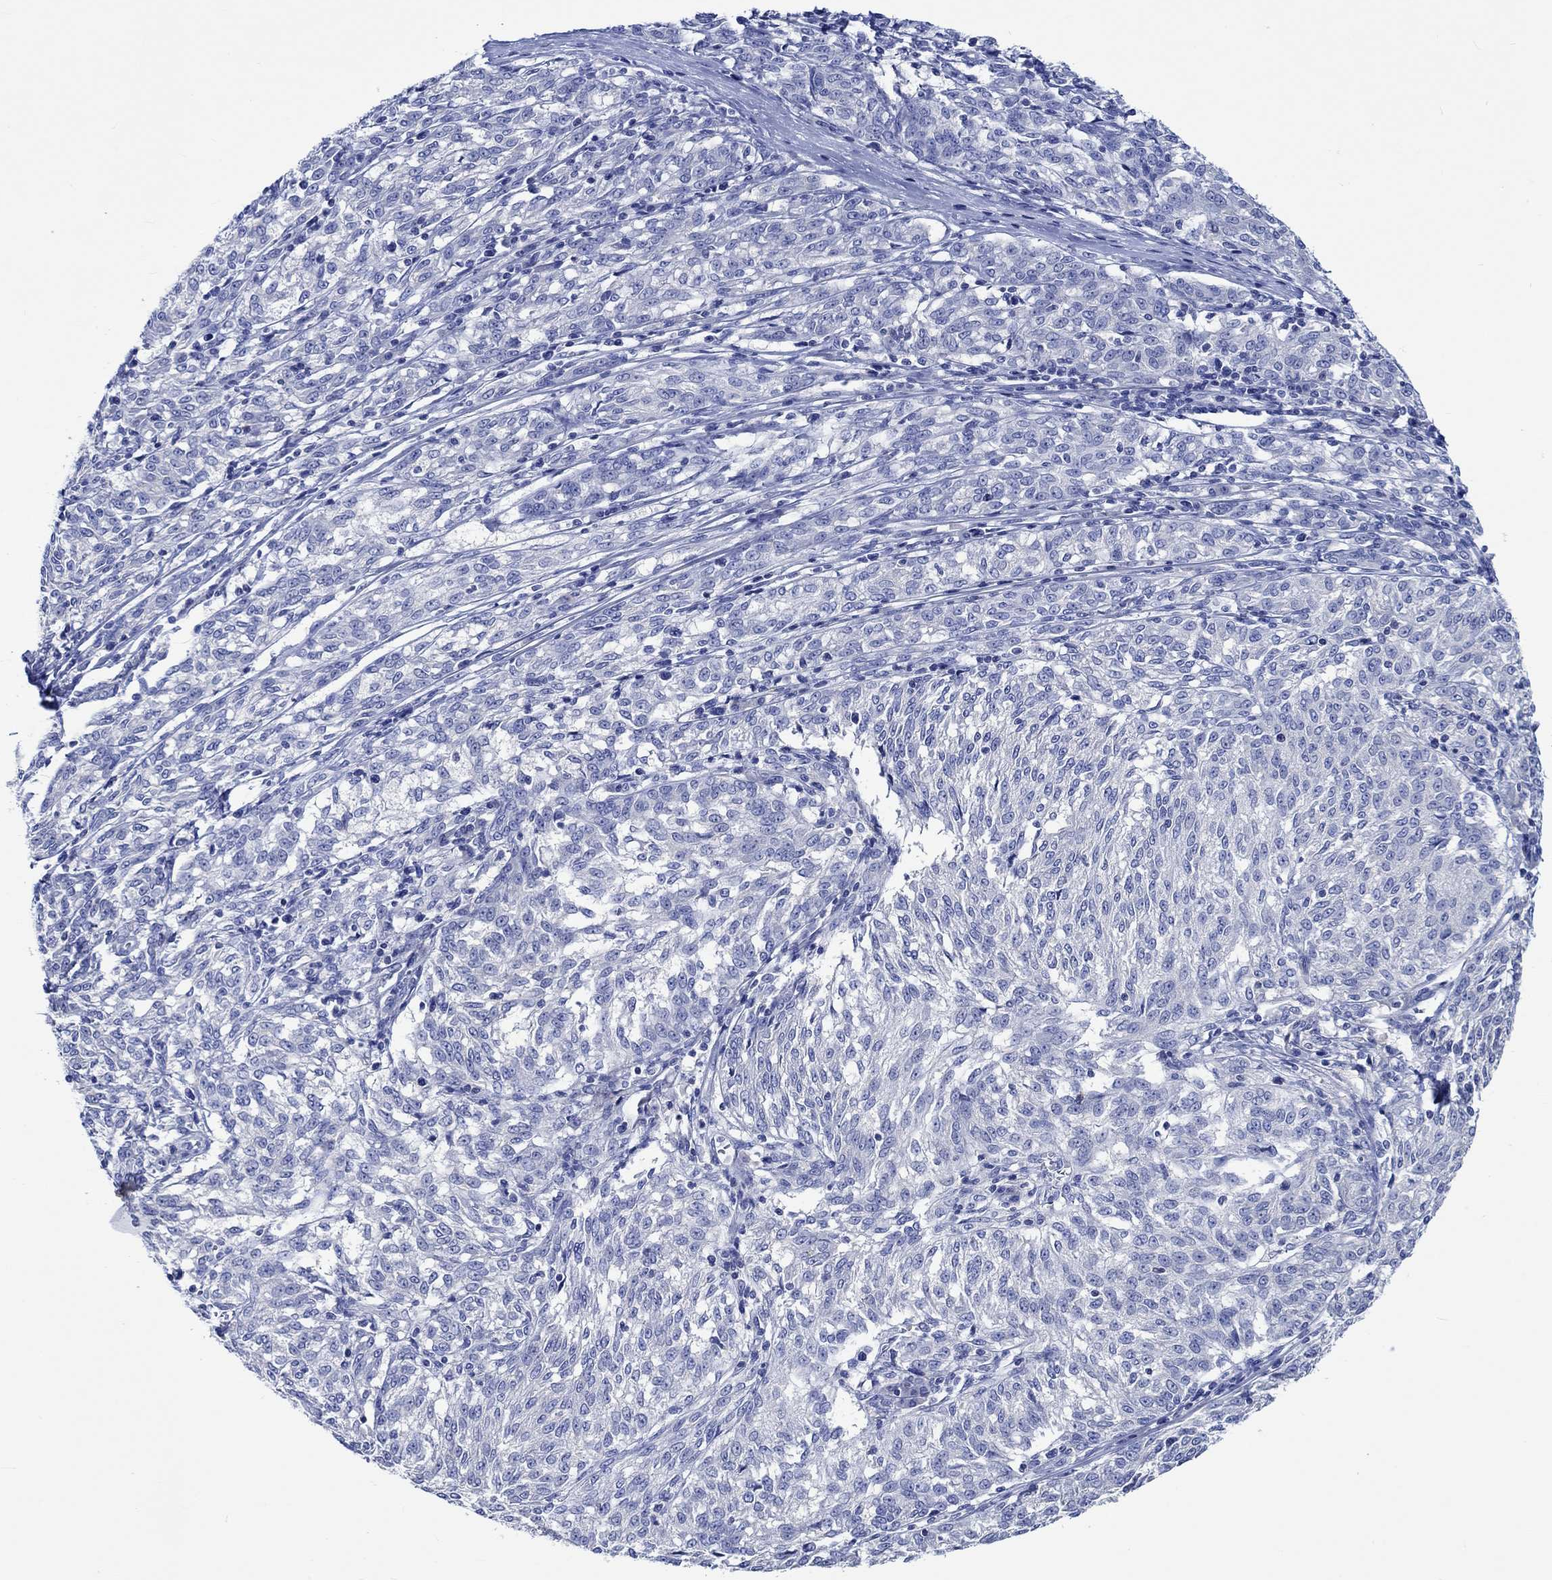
{"staining": {"intensity": "negative", "quantity": "none", "location": "none"}, "tissue": "melanoma", "cell_type": "Tumor cells", "image_type": "cancer", "snomed": [{"axis": "morphology", "description": "Malignant melanoma, NOS"}, {"axis": "topography", "description": "Skin"}], "caption": "High power microscopy micrograph of an immunohistochemistry (IHC) image of malignant melanoma, revealing no significant staining in tumor cells. The staining is performed using DAB (3,3'-diaminobenzidine) brown chromogen with nuclei counter-stained in using hematoxylin.", "gene": "PTPRN2", "patient": {"sex": "female", "age": 72}}